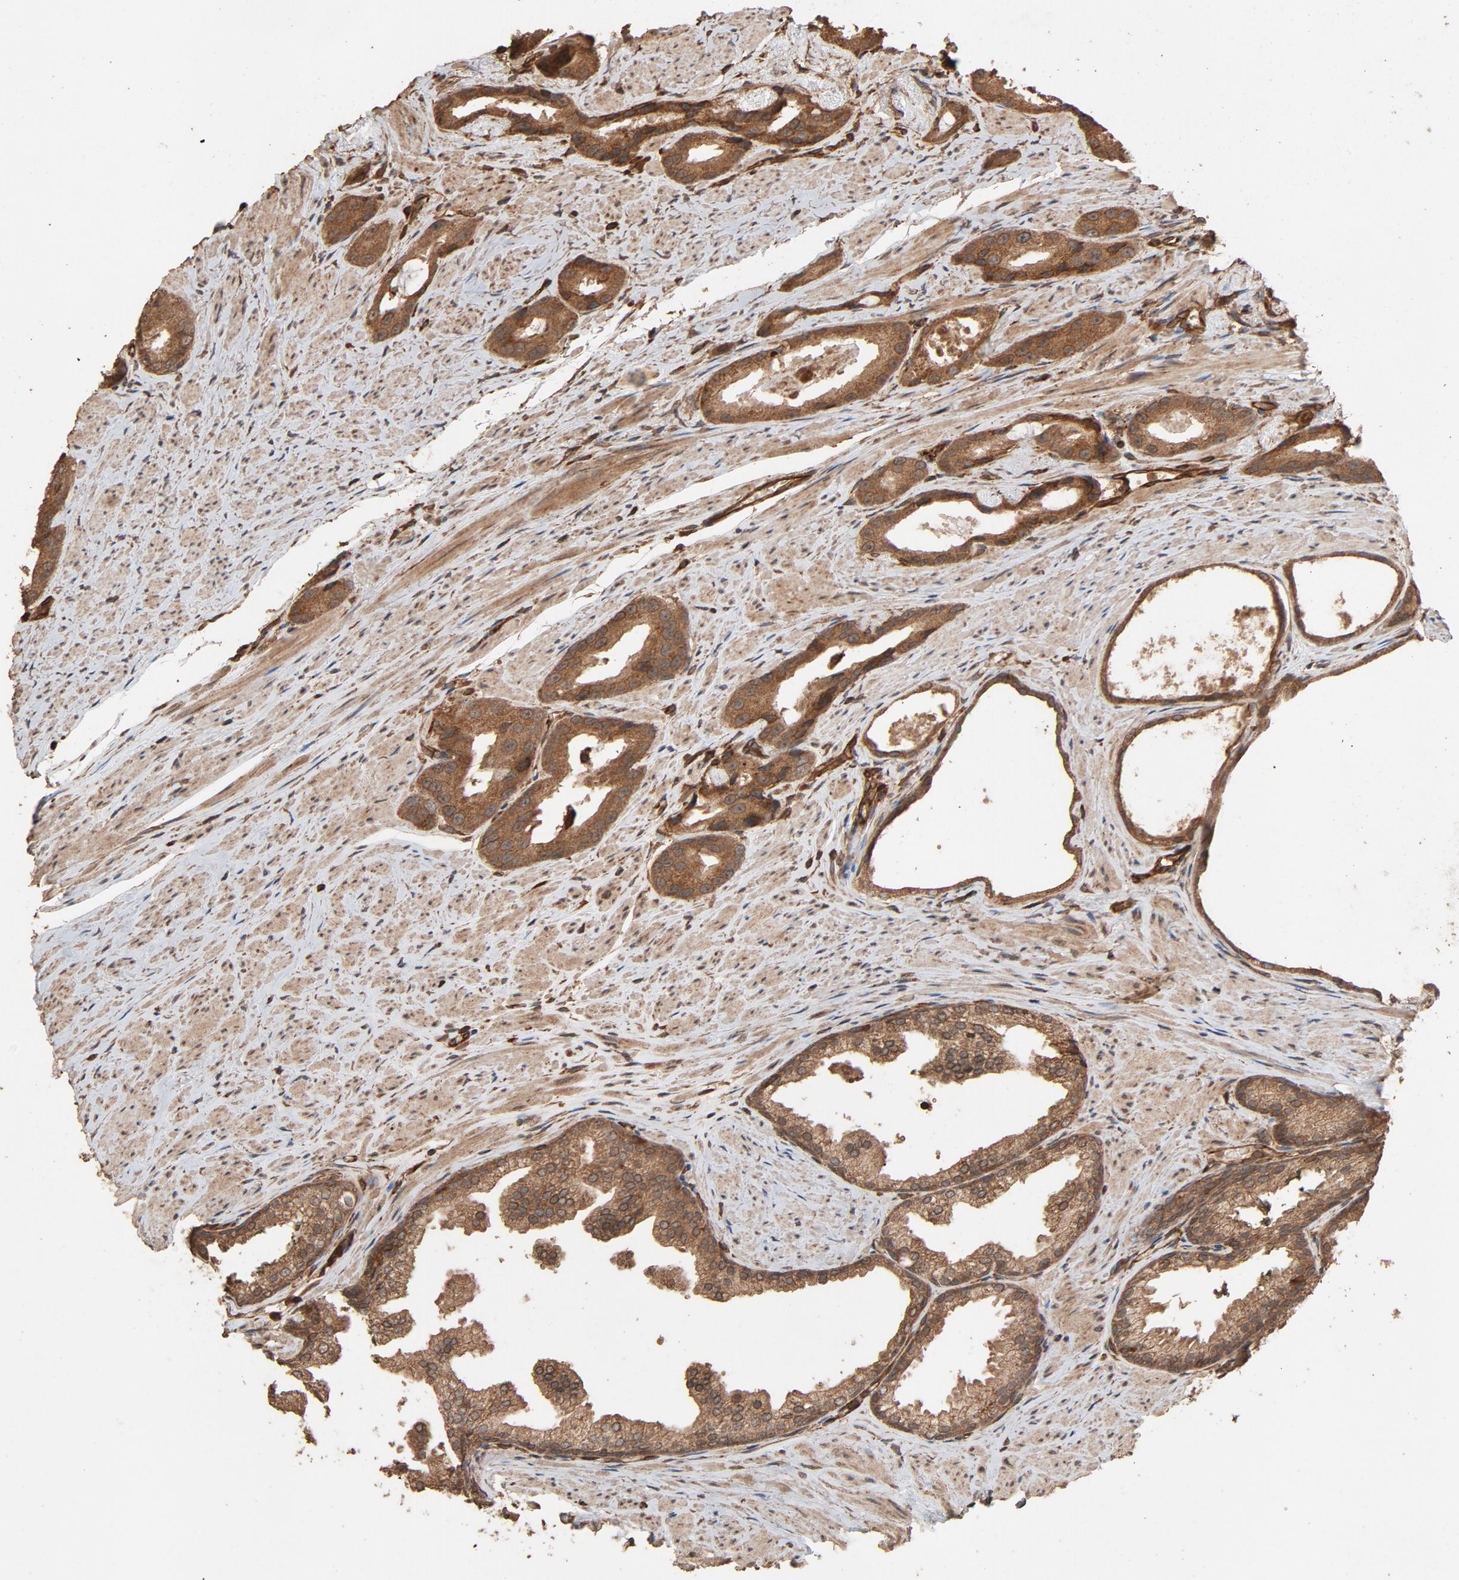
{"staining": {"intensity": "moderate", "quantity": ">75%", "location": "cytoplasmic/membranous"}, "tissue": "prostate cancer", "cell_type": "Tumor cells", "image_type": "cancer", "snomed": [{"axis": "morphology", "description": "Adenocarcinoma, Medium grade"}, {"axis": "topography", "description": "Prostate"}], "caption": "Protein staining of adenocarcinoma (medium-grade) (prostate) tissue exhibits moderate cytoplasmic/membranous staining in about >75% of tumor cells.", "gene": "RPS6KA6", "patient": {"sex": "male", "age": 60}}